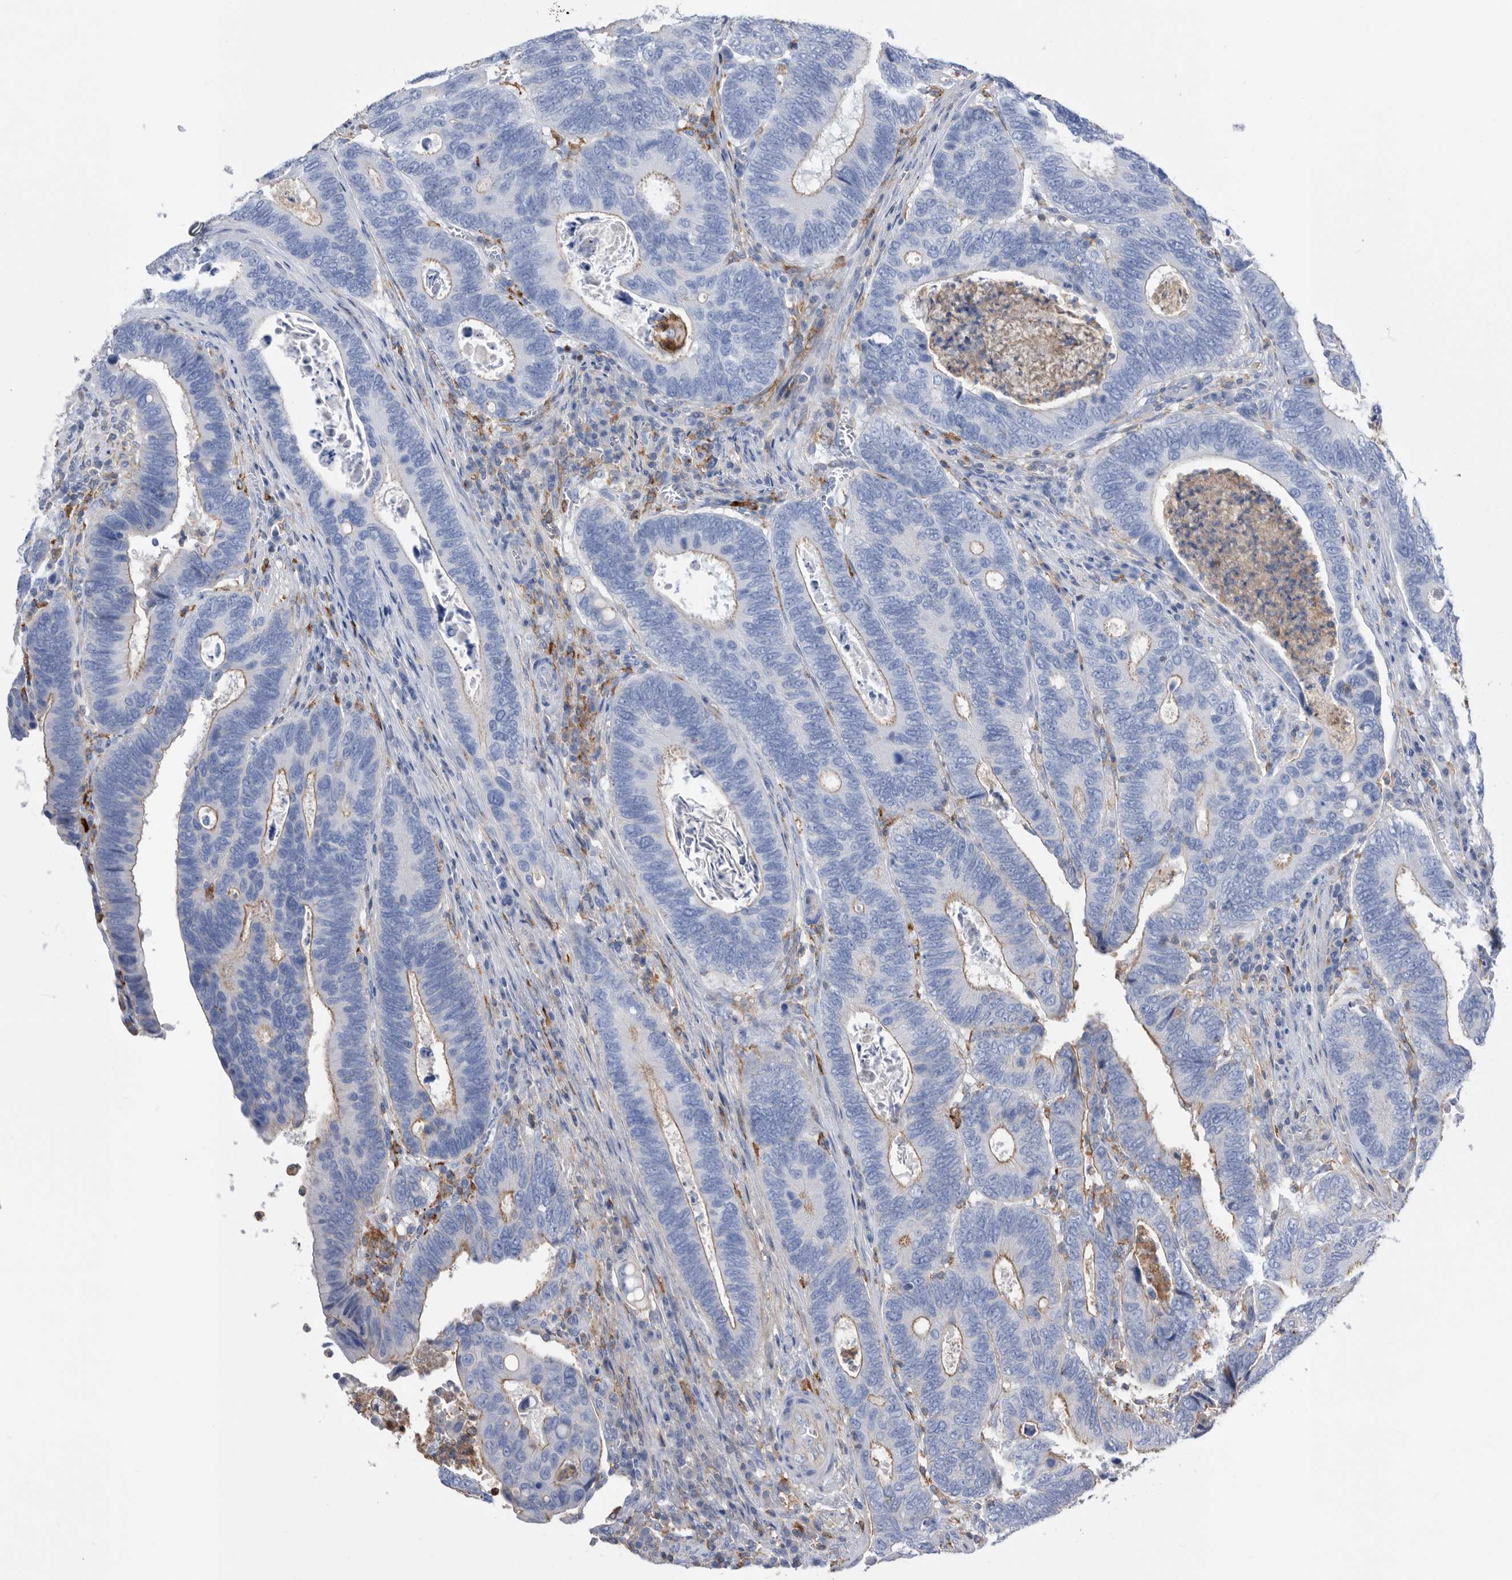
{"staining": {"intensity": "weak", "quantity": "<25%", "location": "cytoplasmic/membranous"}, "tissue": "colorectal cancer", "cell_type": "Tumor cells", "image_type": "cancer", "snomed": [{"axis": "morphology", "description": "Adenocarcinoma, NOS"}, {"axis": "topography", "description": "Colon"}], "caption": "Immunohistochemical staining of colorectal adenocarcinoma exhibits no significant positivity in tumor cells.", "gene": "MS4A4A", "patient": {"sex": "male", "age": 72}}